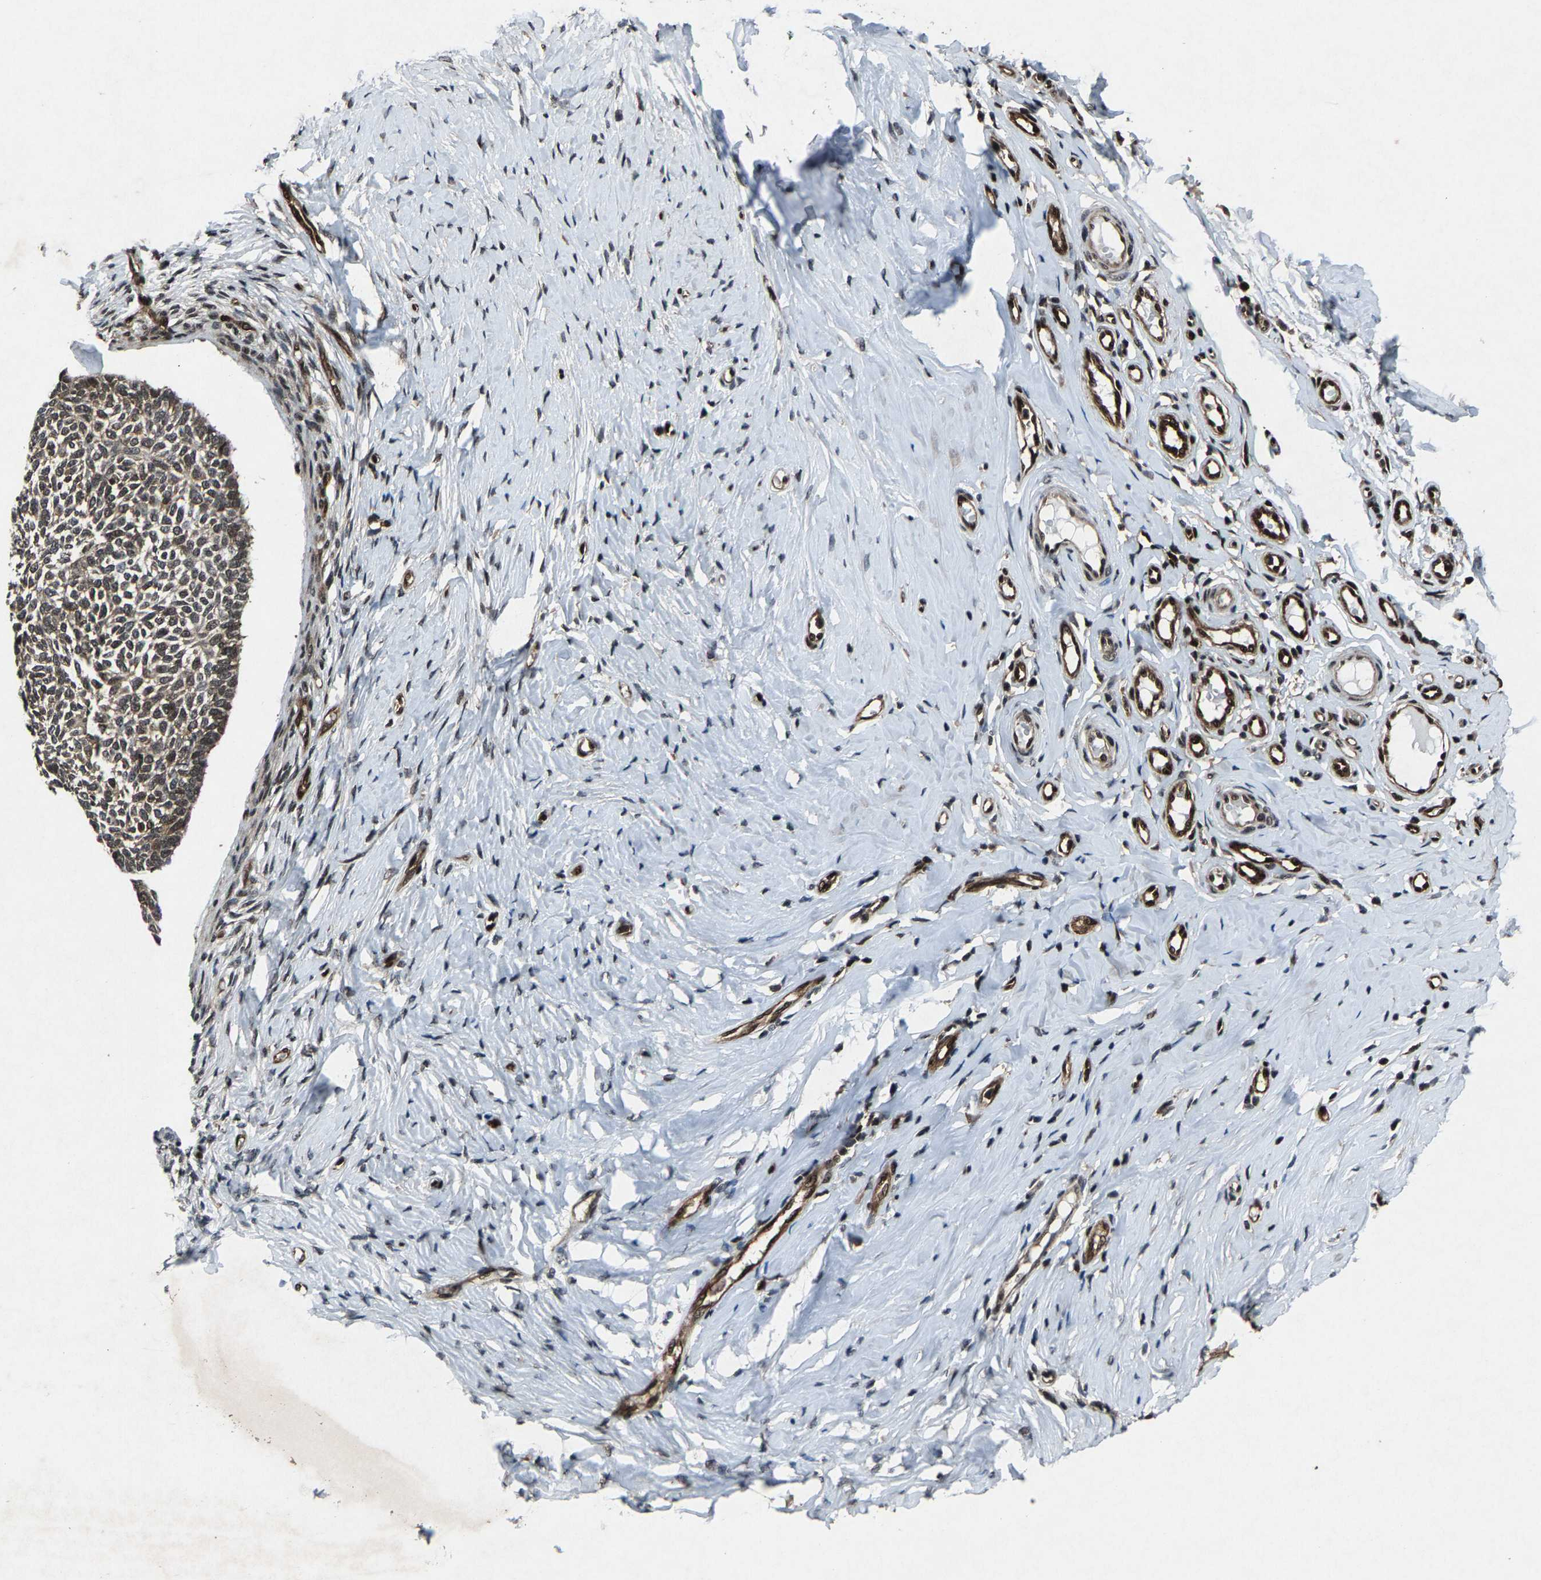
{"staining": {"intensity": "moderate", "quantity": ">75%", "location": "cytoplasmic/membranous,nuclear"}, "tissue": "skin cancer", "cell_type": "Tumor cells", "image_type": "cancer", "snomed": [{"axis": "morphology", "description": "Normal tissue, NOS"}, {"axis": "morphology", "description": "Basal cell carcinoma"}, {"axis": "topography", "description": "Skin"}], "caption": "Protein expression analysis of skin cancer reveals moderate cytoplasmic/membranous and nuclear expression in about >75% of tumor cells.", "gene": "ATXN3", "patient": {"sex": "male", "age": 87}}